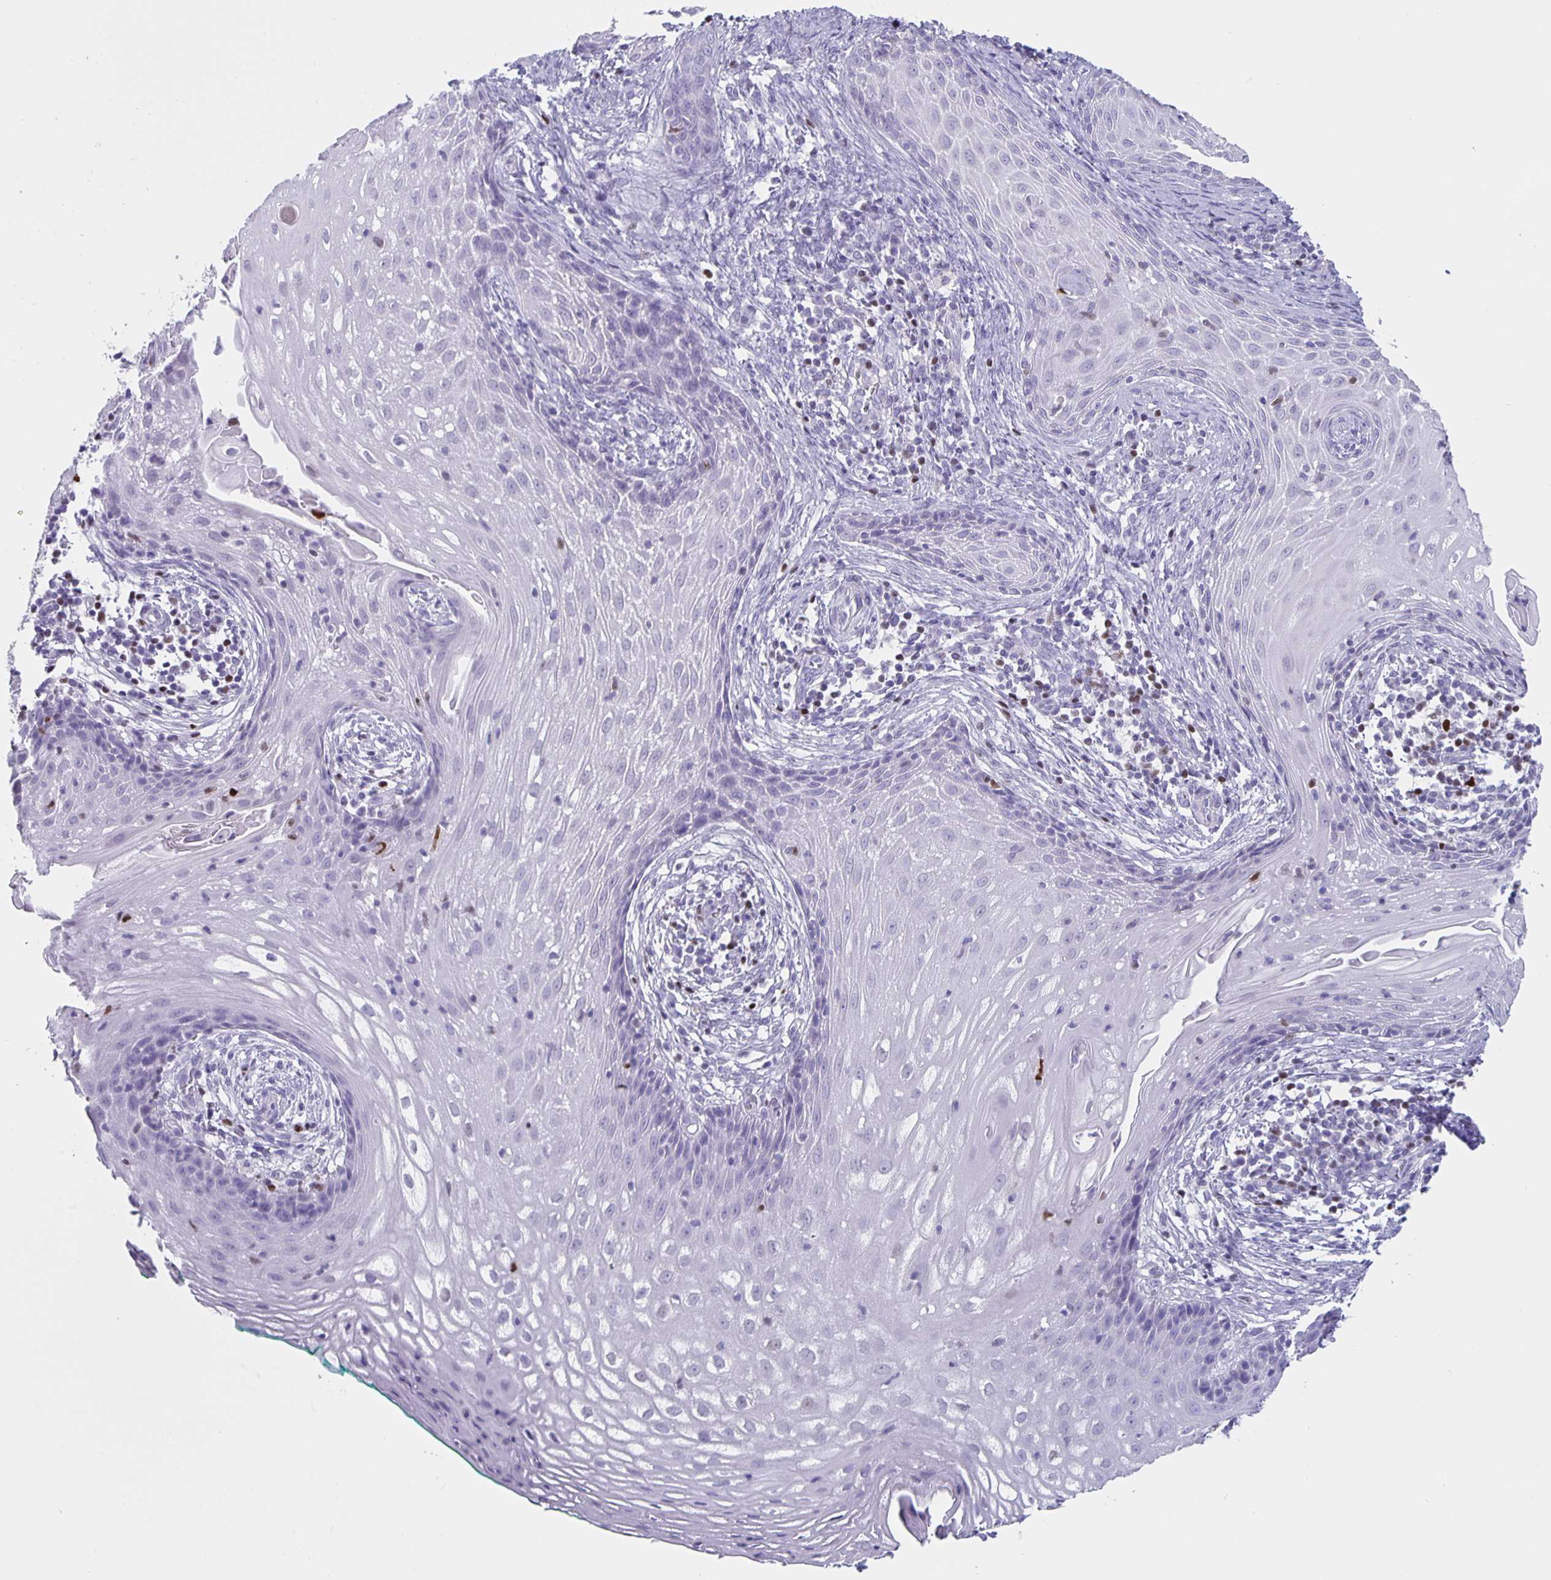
{"staining": {"intensity": "negative", "quantity": "none", "location": "none"}, "tissue": "cervical cancer", "cell_type": "Tumor cells", "image_type": "cancer", "snomed": [{"axis": "morphology", "description": "Squamous cell carcinoma, NOS"}, {"axis": "topography", "description": "Cervix"}], "caption": "Cervical cancer (squamous cell carcinoma) was stained to show a protein in brown. There is no significant positivity in tumor cells.", "gene": "SATB2", "patient": {"sex": "female", "age": 30}}